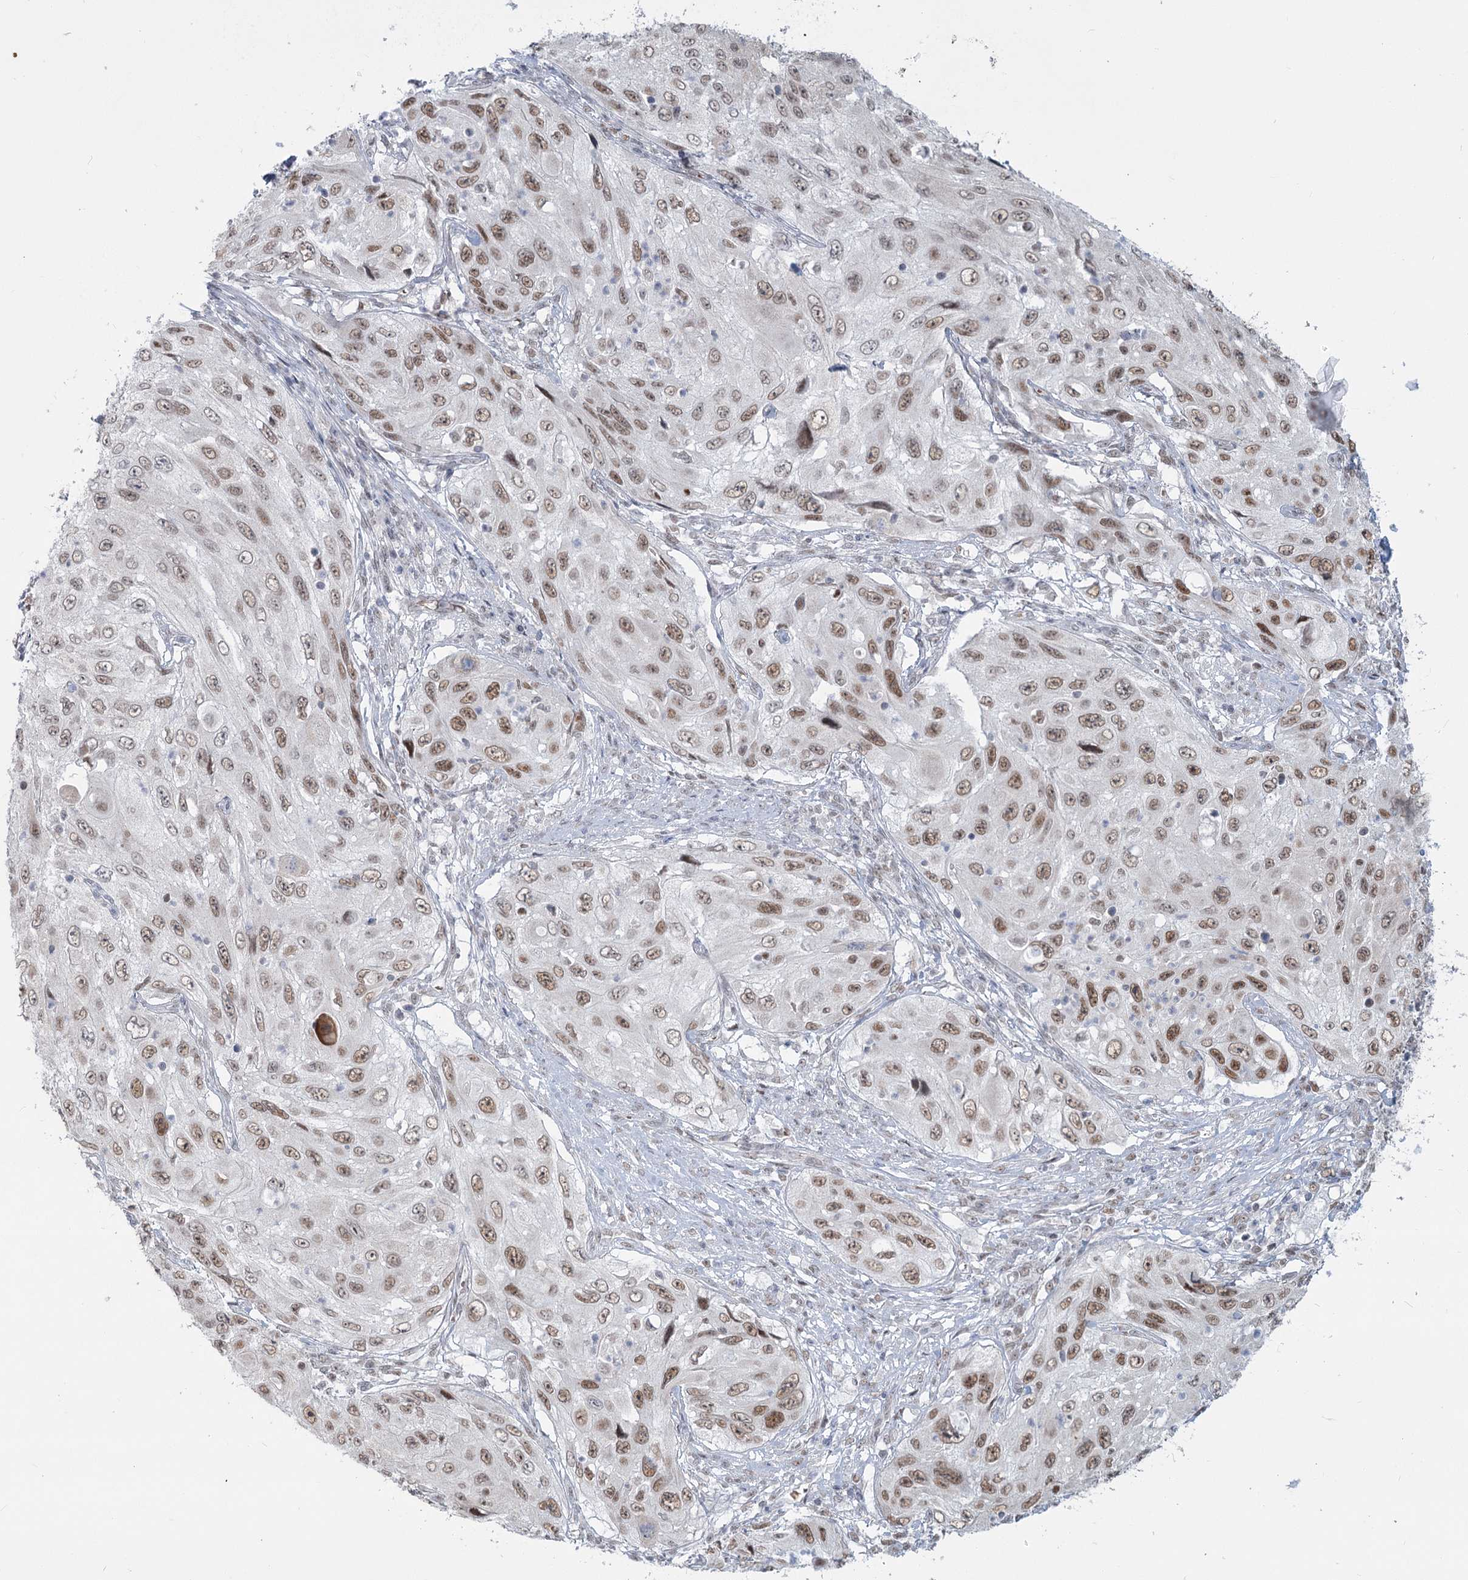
{"staining": {"intensity": "moderate", "quantity": ">75%", "location": "nuclear"}, "tissue": "cervical cancer", "cell_type": "Tumor cells", "image_type": "cancer", "snomed": [{"axis": "morphology", "description": "Squamous cell carcinoma, NOS"}, {"axis": "topography", "description": "Cervix"}], "caption": "Human cervical squamous cell carcinoma stained for a protein (brown) exhibits moderate nuclear positive positivity in about >75% of tumor cells.", "gene": "MTG1", "patient": {"sex": "female", "age": 42}}